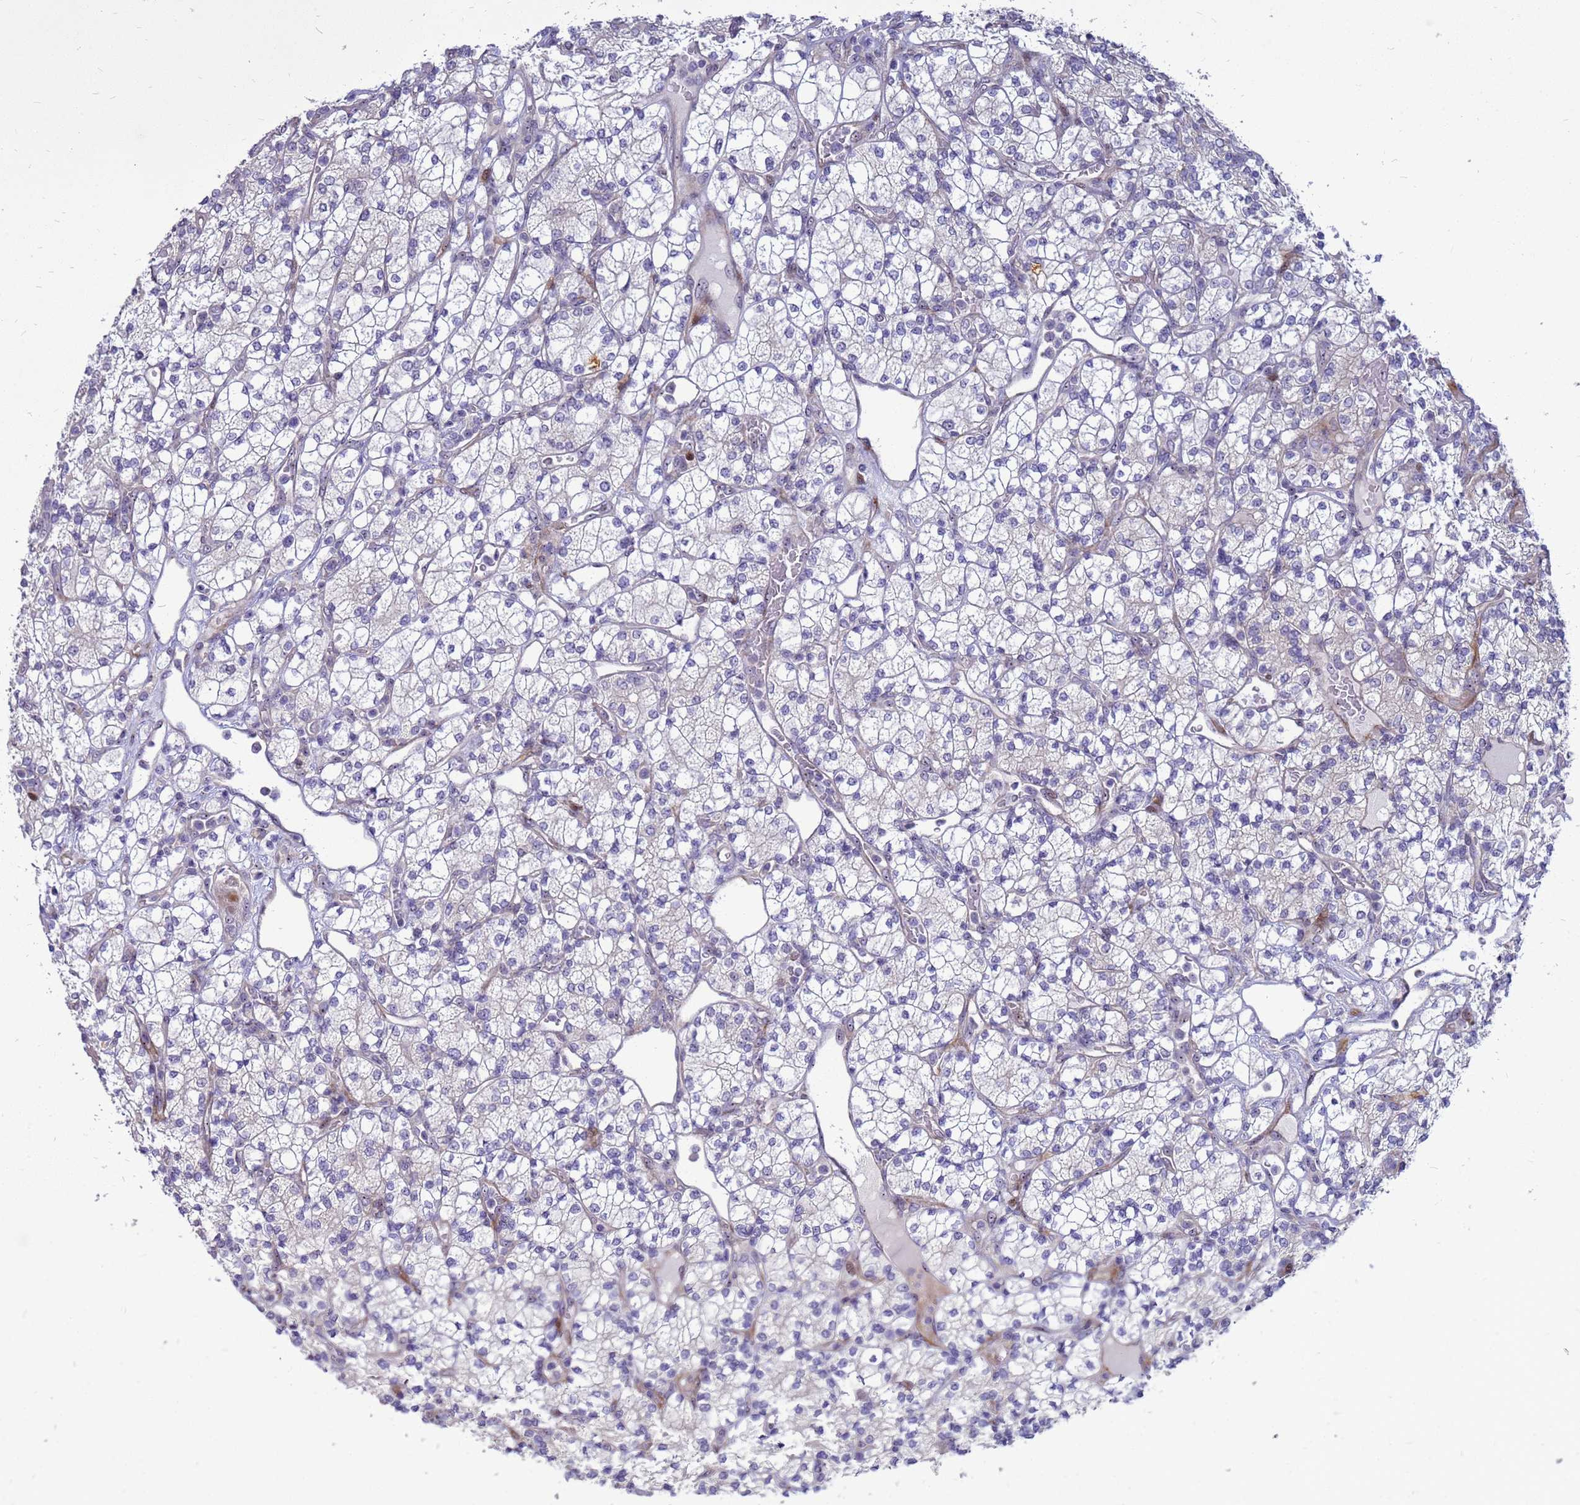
{"staining": {"intensity": "negative", "quantity": "none", "location": "none"}, "tissue": "renal cancer", "cell_type": "Tumor cells", "image_type": "cancer", "snomed": [{"axis": "morphology", "description": "Adenocarcinoma, NOS"}, {"axis": "topography", "description": "Kidney"}], "caption": "There is no significant expression in tumor cells of renal adenocarcinoma.", "gene": "RSPO1", "patient": {"sex": "male", "age": 77}}